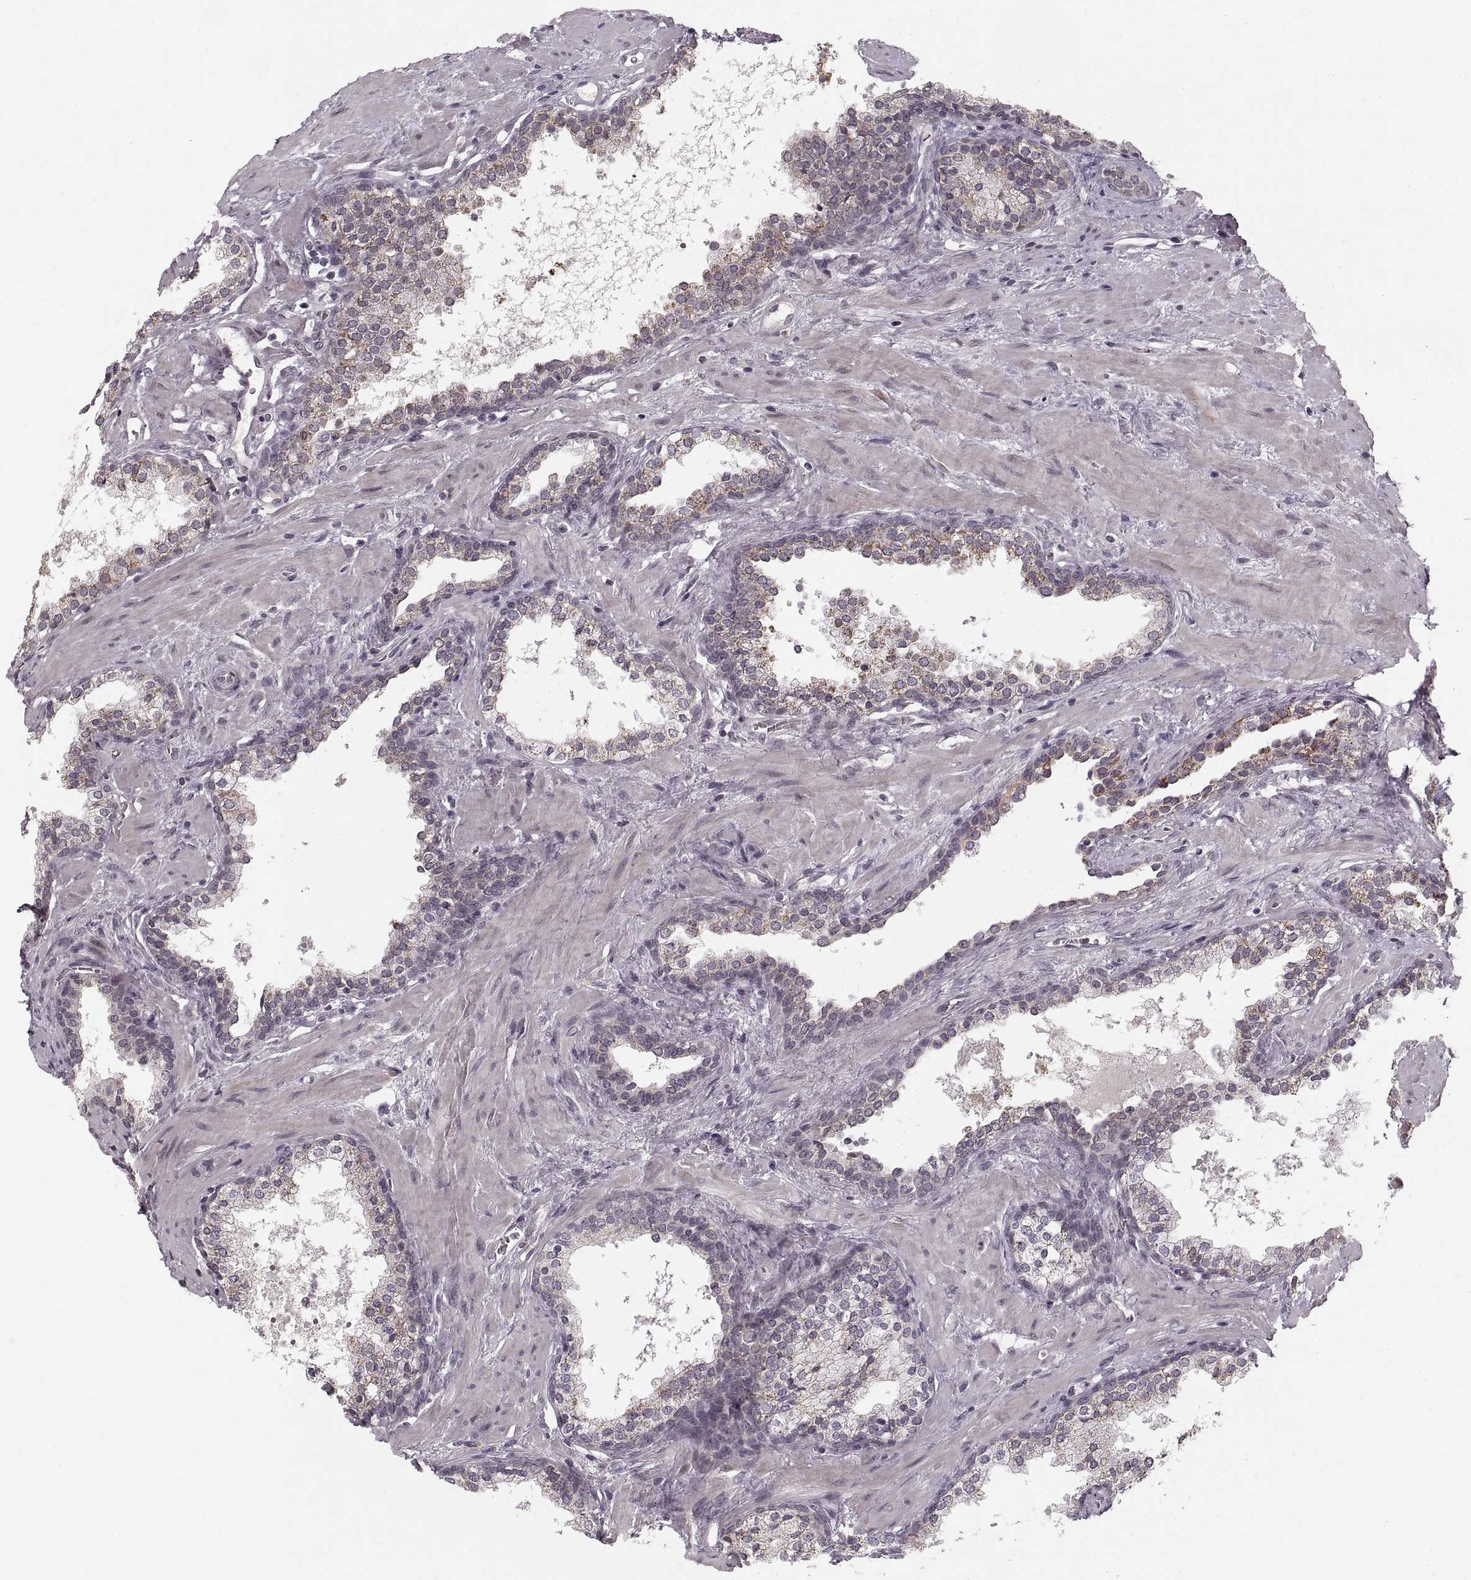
{"staining": {"intensity": "weak", "quantity": "<25%", "location": "cytoplasmic/membranous"}, "tissue": "prostate cancer", "cell_type": "Tumor cells", "image_type": "cancer", "snomed": [{"axis": "morphology", "description": "Adenocarcinoma, NOS"}, {"axis": "topography", "description": "Prostate"}], "caption": "The photomicrograph reveals no staining of tumor cells in prostate cancer (adenocarcinoma).", "gene": "ASIC3", "patient": {"sex": "male", "age": 66}}